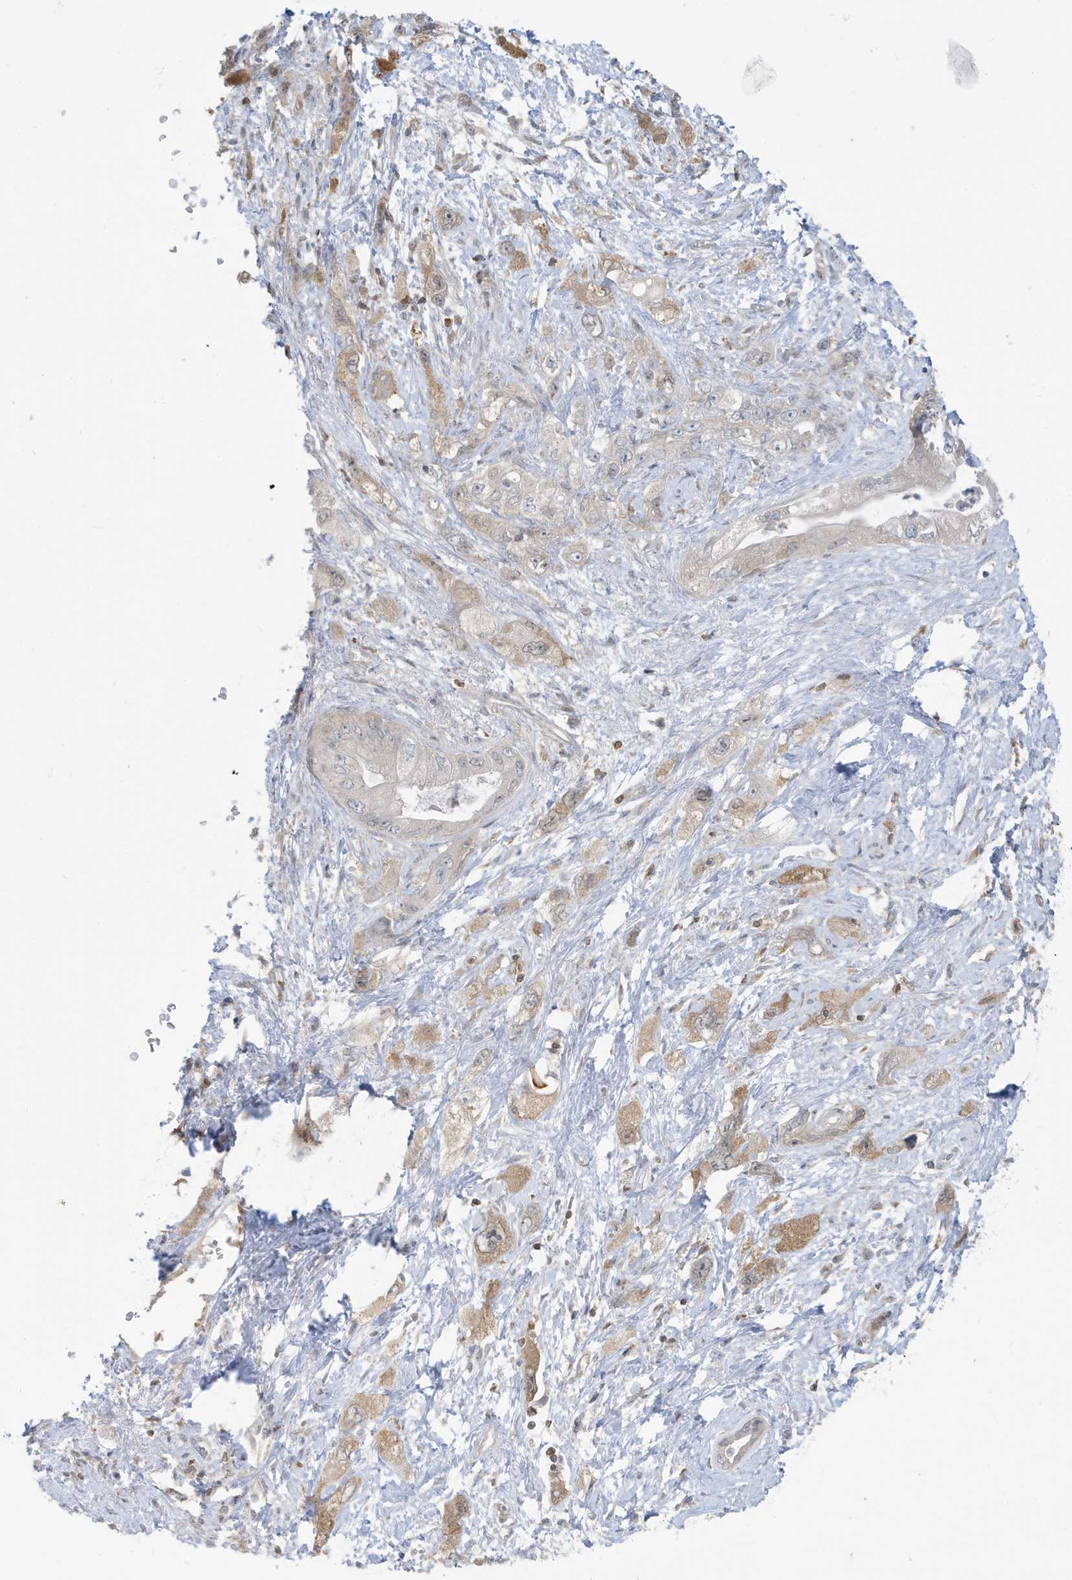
{"staining": {"intensity": "moderate", "quantity": "<25%", "location": "cytoplasmic/membranous"}, "tissue": "pancreatic cancer", "cell_type": "Tumor cells", "image_type": "cancer", "snomed": [{"axis": "morphology", "description": "Adenocarcinoma, NOS"}, {"axis": "topography", "description": "Pancreas"}], "caption": "Pancreatic cancer (adenocarcinoma) stained for a protein demonstrates moderate cytoplasmic/membranous positivity in tumor cells.", "gene": "OGA", "patient": {"sex": "female", "age": 73}}